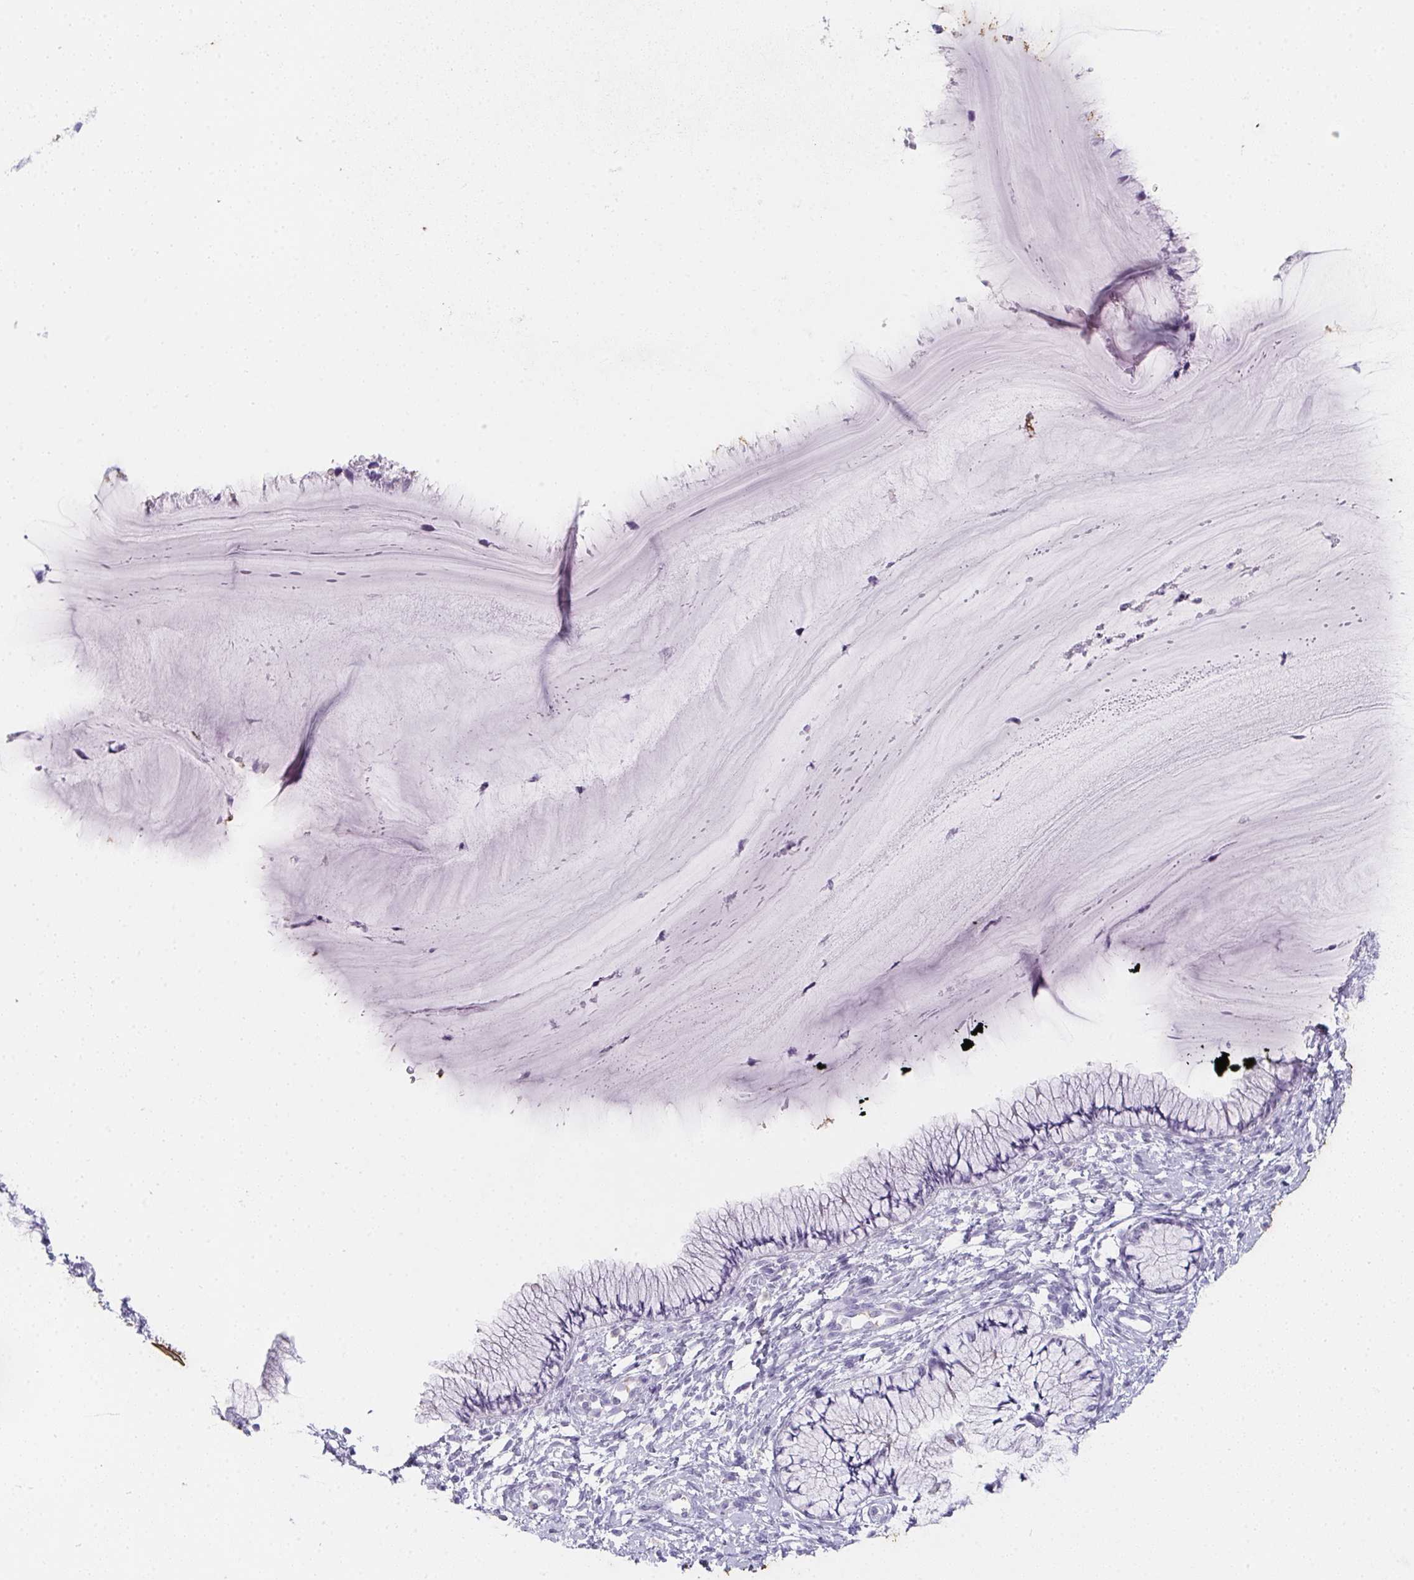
{"staining": {"intensity": "negative", "quantity": "none", "location": "none"}, "tissue": "cervix", "cell_type": "Glandular cells", "image_type": "normal", "snomed": [{"axis": "morphology", "description": "Normal tissue, NOS"}, {"axis": "topography", "description": "Cervix"}], "caption": "An image of cervix stained for a protein displays no brown staining in glandular cells. (DAB (3,3'-diaminobenzidine) immunohistochemistry (IHC), high magnification).", "gene": "DCD", "patient": {"sex": "female", "age": 37}}